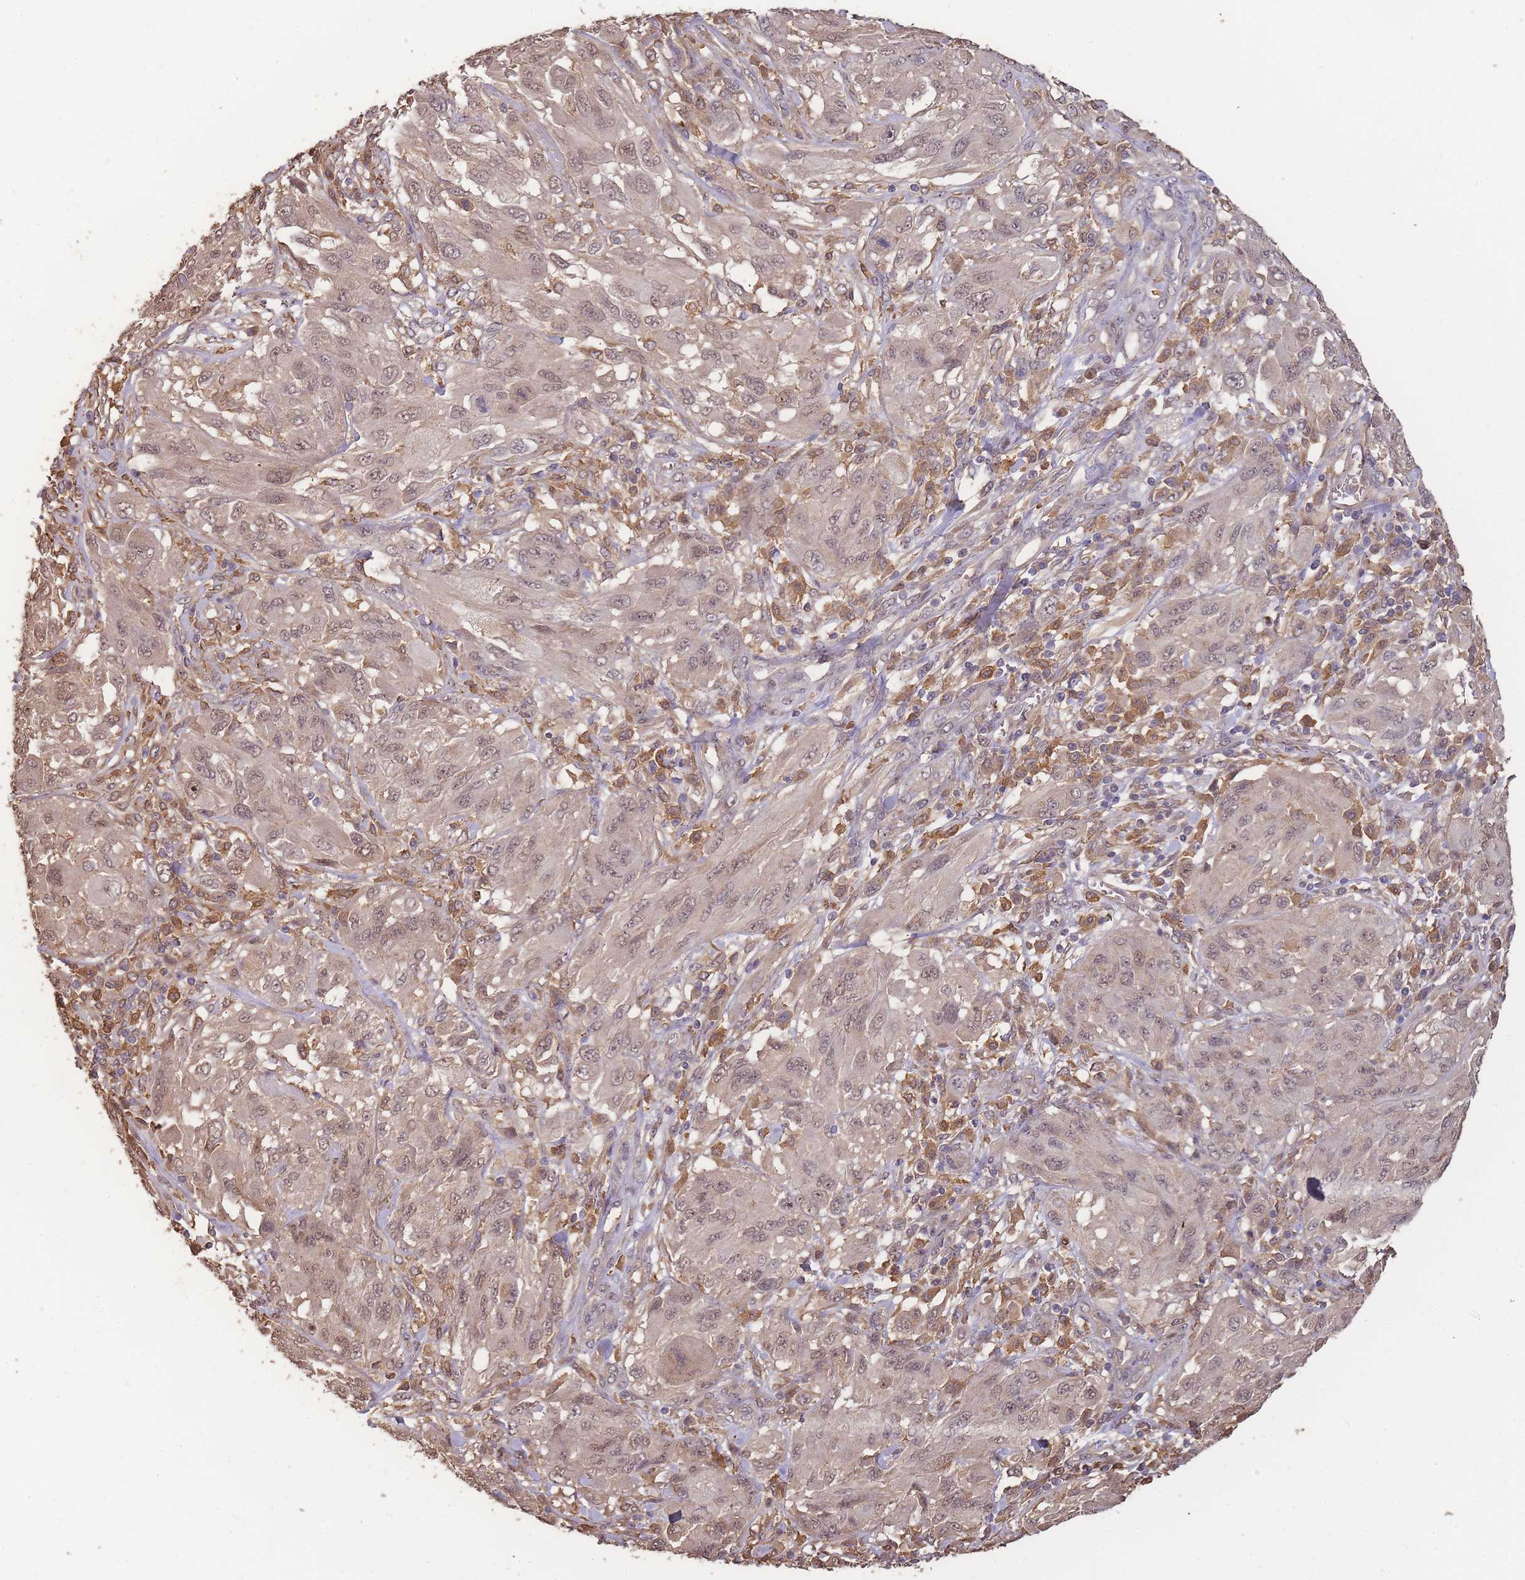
{"staining": {"intensity": "weak", "quantity": ">75%", "location": "nuclear"}, "tissue": "melanoma", "cell_type": "Tumor cells", "image_type": "cancer", "snomed": [{"axis": "morphology", "description": "Malignant melanoma, NOS"}, {"axis": "topography", "description": "Skin"}], "caption": "Immunohistochemistry (IHC) photomicrograph of melanoma stained for a protein (brown), which shows low levels of weak nuclear expression in about >75% of tumor cells.", "gene": "CDKN2AIPNL", "patient": {"sex": "female", "age": 91}}